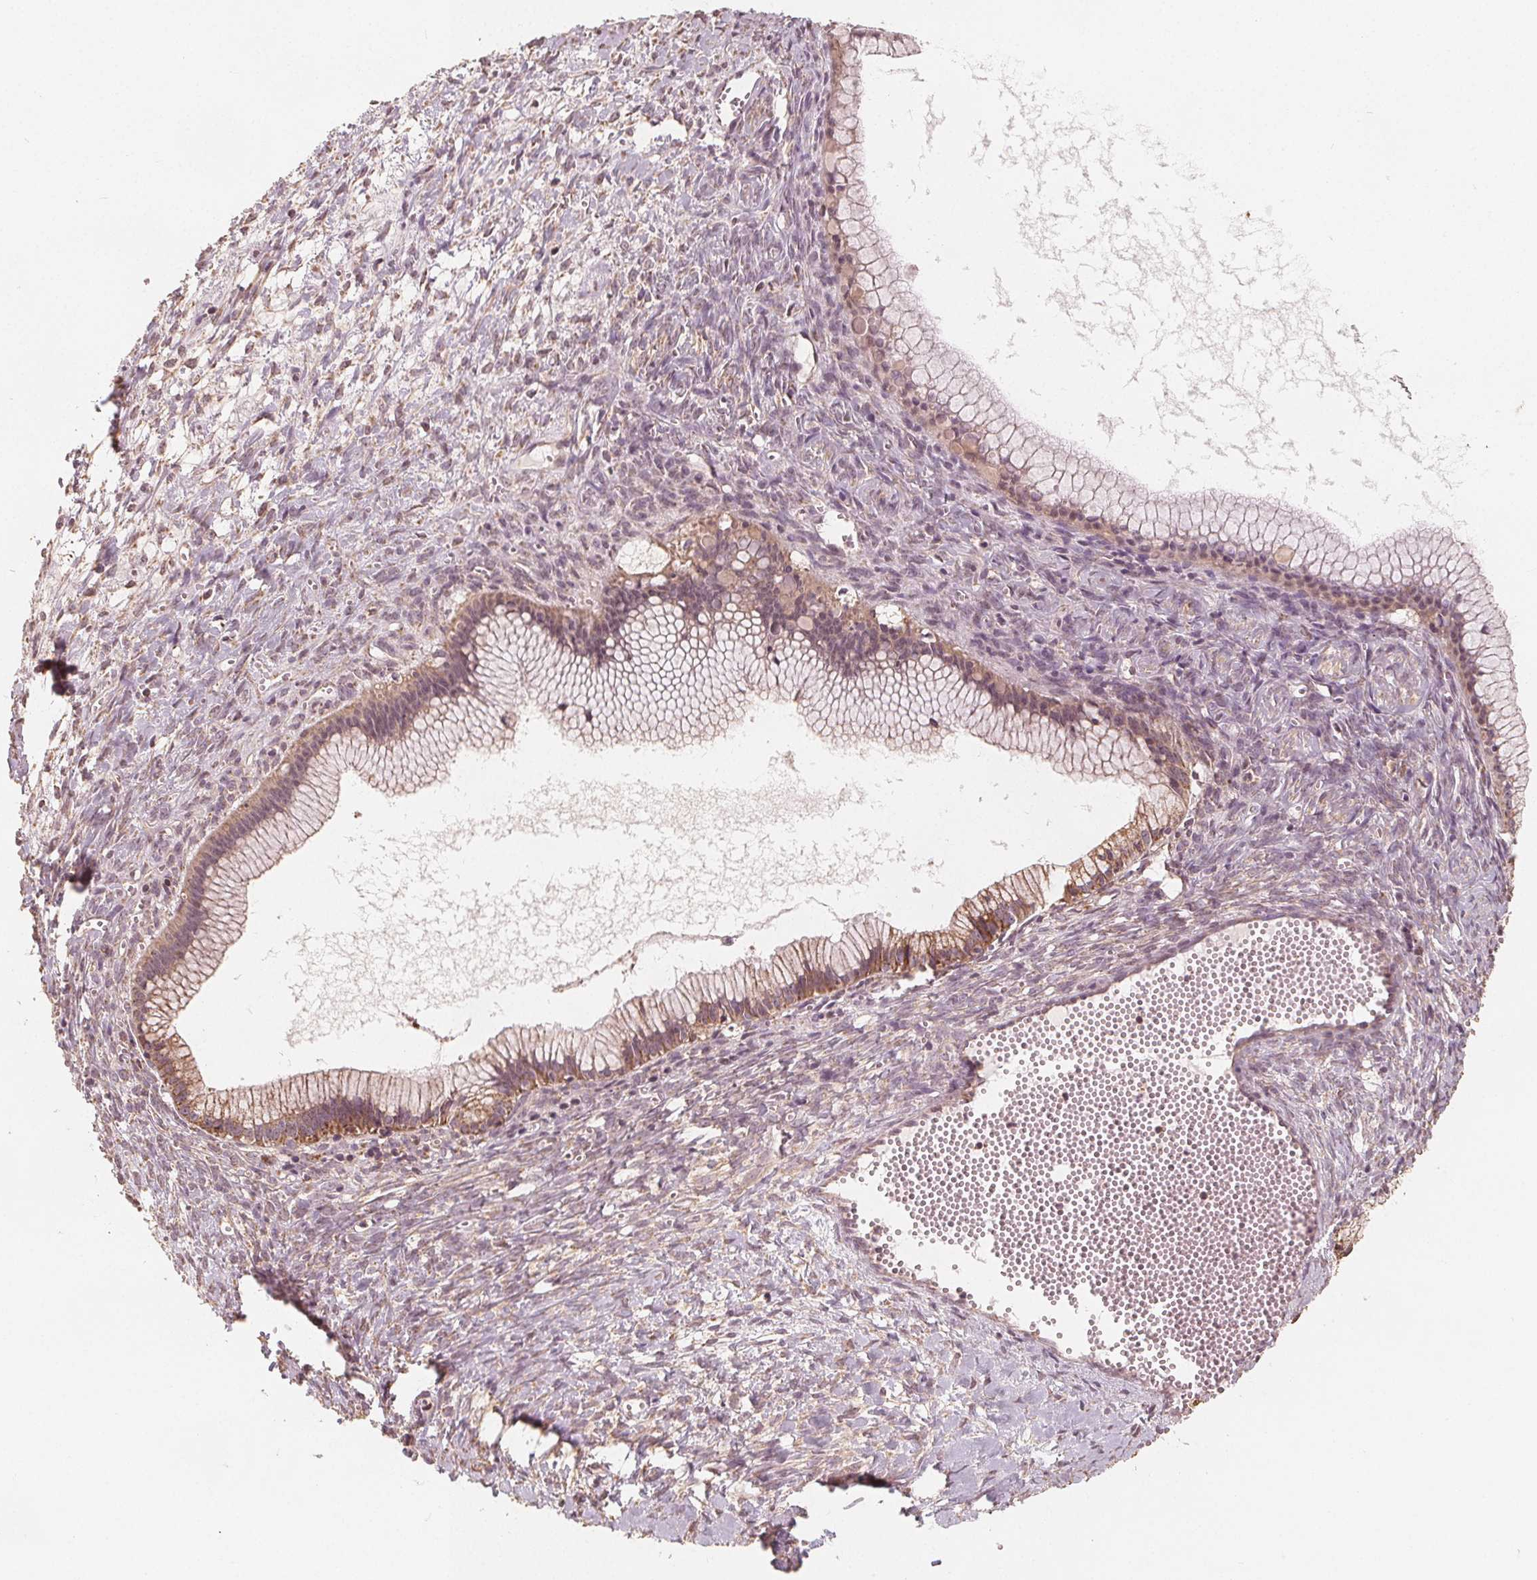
{"staining": {"intensity": "moderate", "quantity": "25%-75%", "location": "cytoplasmic/membranous"}, "tissue": "ovarian cancer", "cell_type": "Tumor cells", "image_type": "cancer", "snomed": [{"axis": "morphology", "description": "Cystadenocarcinoma, mucinous, NOS"}, {"axis": "topography", "description": "Ovary"}], "caption": "Immunohistochemical staining of human ovarian cancer (mucinous cystadenocarcinoma) reveals medium levels of moderate cytoplasmic/membranous protein staining in approximately 25%-75% of tumor cells.", "gene": "PEX26", "patient": {"sex": "female", "age": 41}}